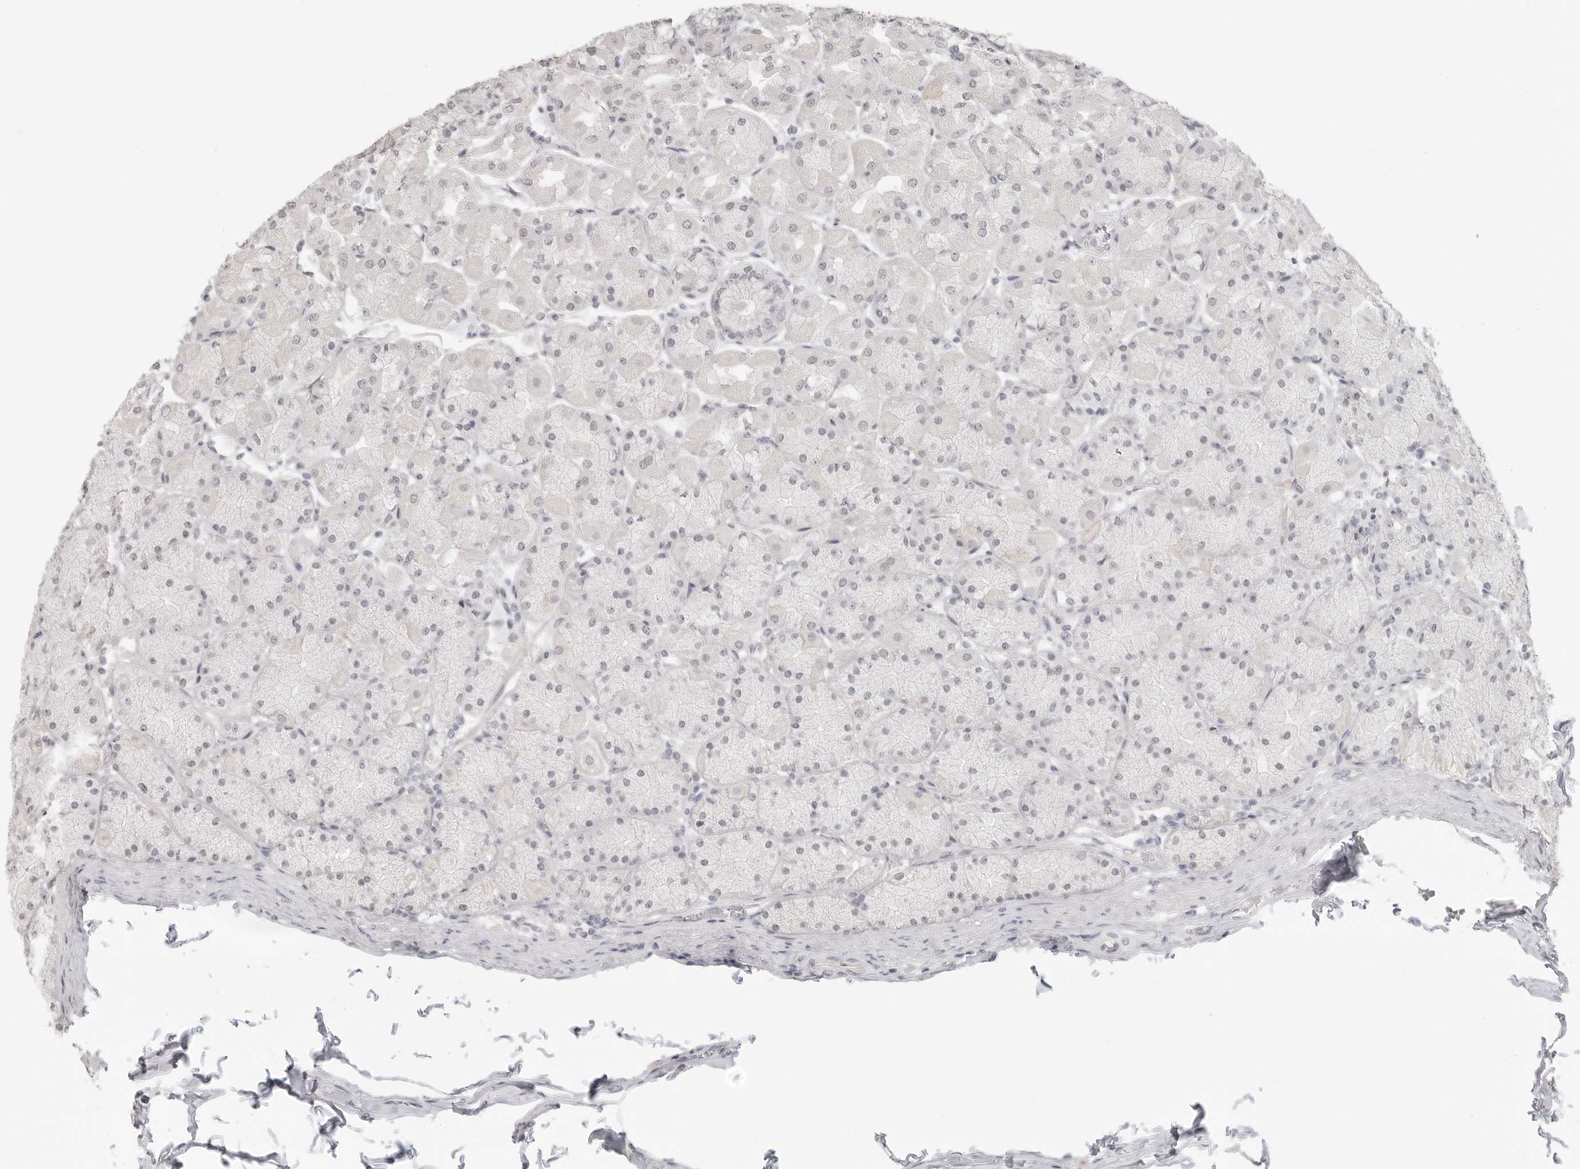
{"staining": {"intensity": "negative", "quantity": "none", "location": "none"}, "tissue": "stomach", "cell_type": "Glandular cells", "image_type": "normal", "snomed": [{"axis": "morphology", "description": "Normal tissue, NOS"}, {"axis": "topography", "description": "Stomach, upper"}], "caption": "Immunohistochemistry (IHC) of normal stomach exhibits no positivity in glandular cells.", "gene": "KLK11", "patient": {"sex": "female", "age": 56}}